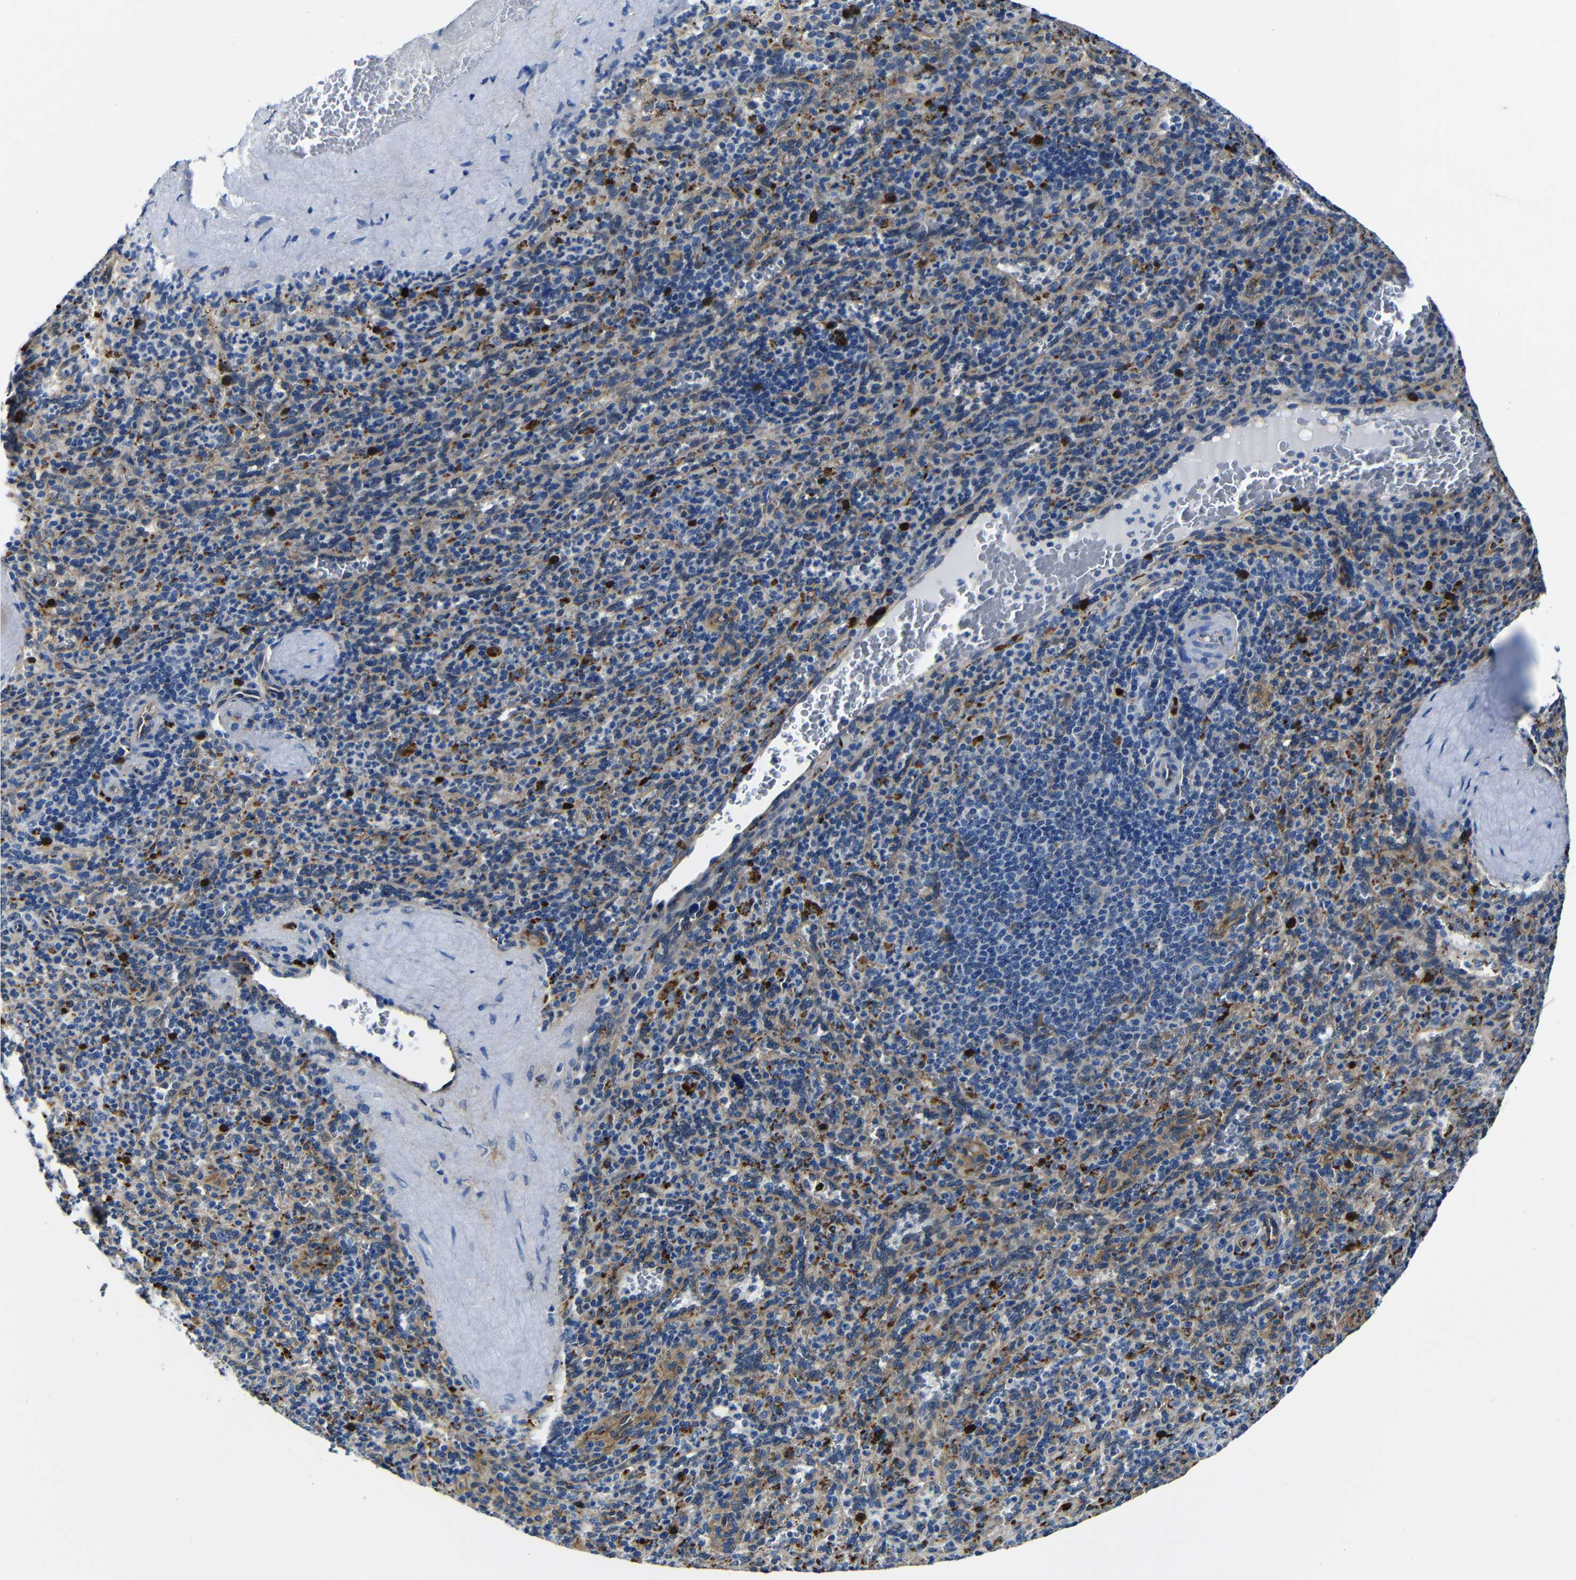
{"staining": {"intensity": "moderate", "quantity": "25%-75%", "location": "cytoplasmic/membranous"}, "tissue": "spleen", "cell_type": "Cells in red pulp", "image_type": "normal", "snomed": [{"axis": "morphology", "description": "Normal tissue, NOS"}, {"axis": "topography", "description": "Spleen"}], "caption": "DAB (3,3'-diaminobenzidine) immunohistochemical staining of unremarkable human spleen shows moderate cytoplasmic/membranous protein staining in approximately 25%-75% of cells in red pulp. The staining was performed using DAB, with brown indicating positive protein expression. Nuclei are stained blue with hematoxylin.", "gene": "GIMAP2", "patient": {"sex": "male", "age": 36}}